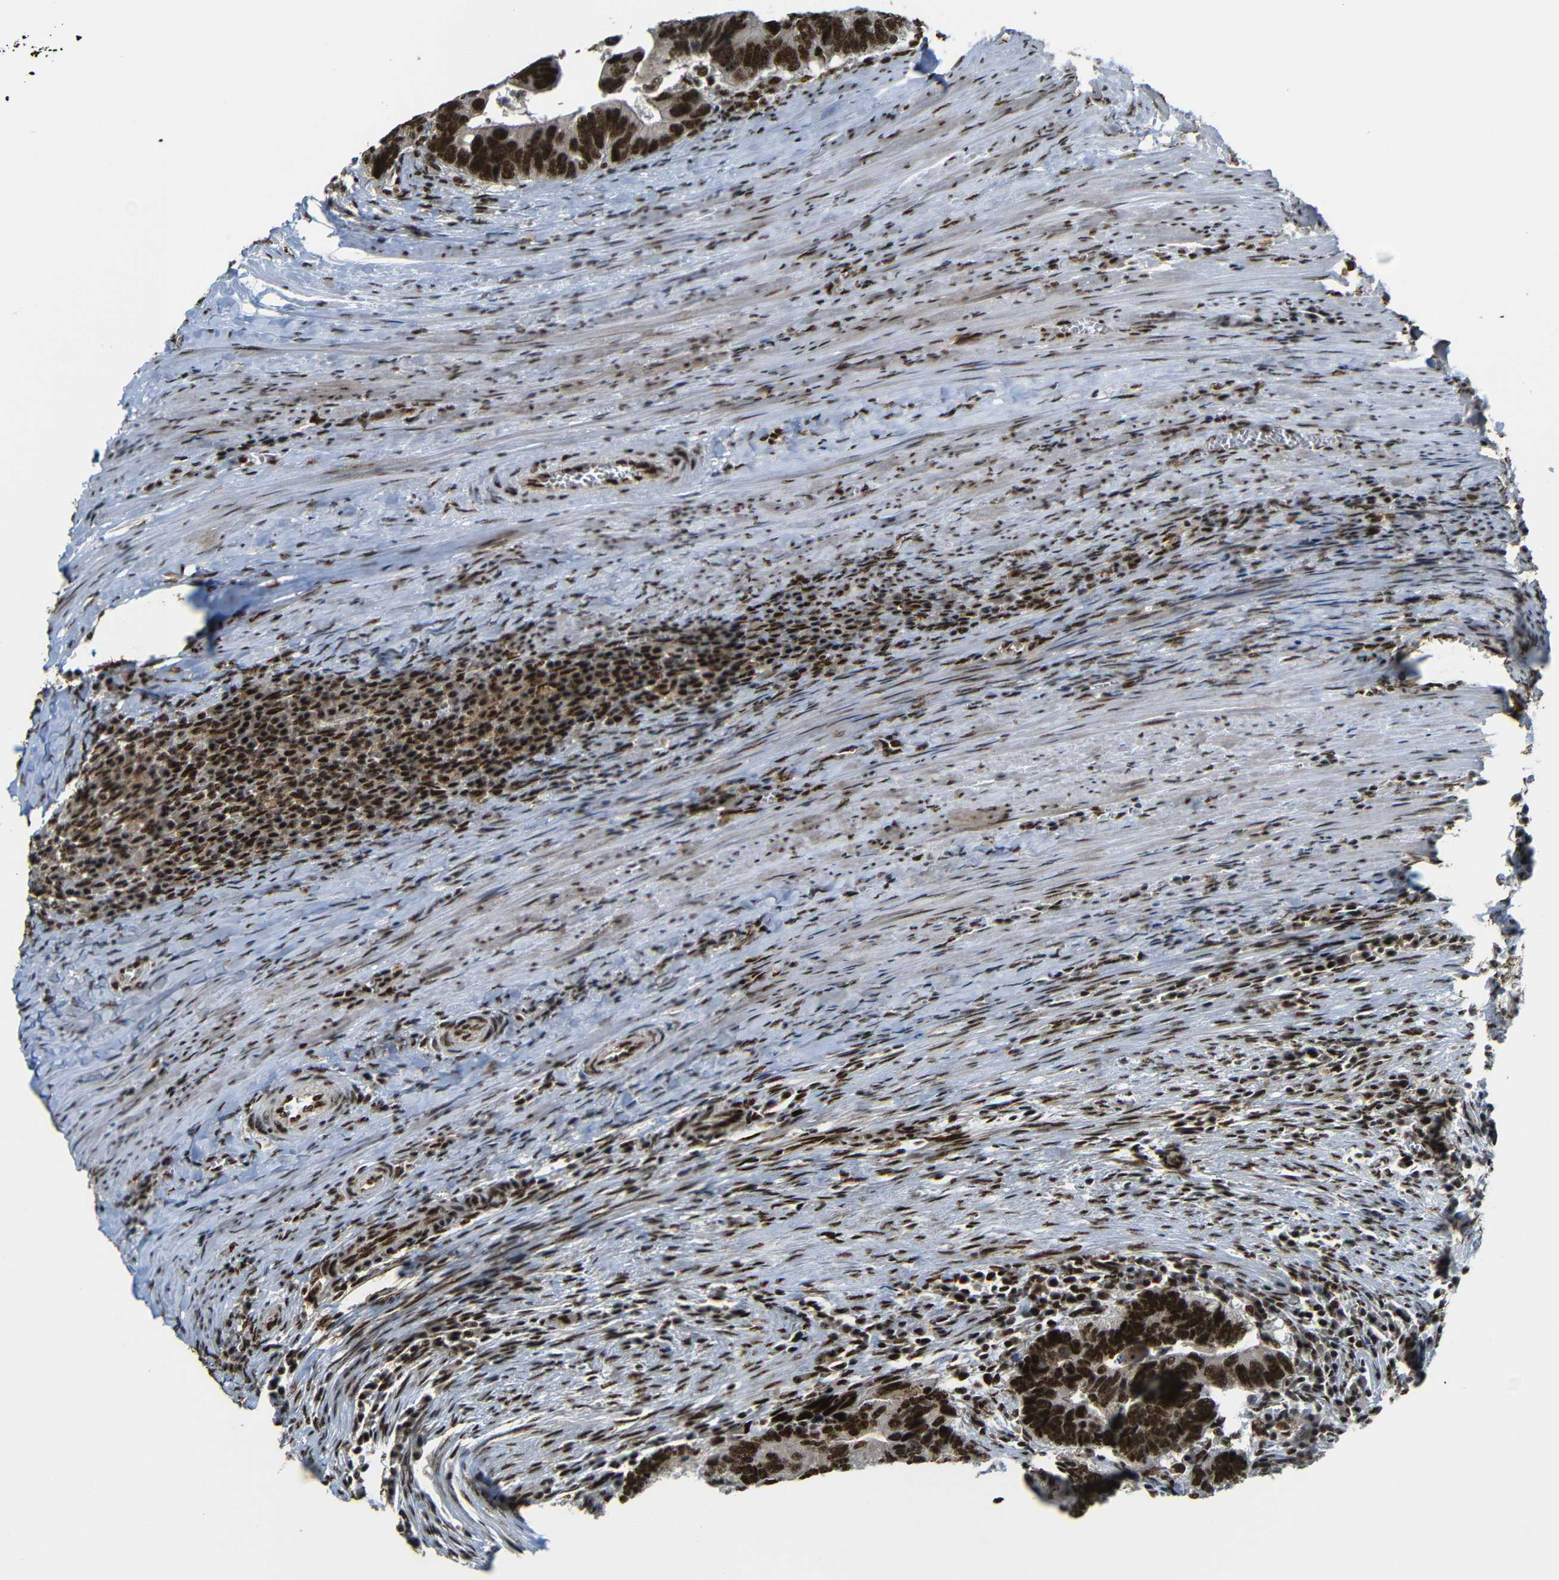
{"staining": {"intensity": "strong", "quantity": ">75%", "location": "cytoplasmic/membranous,nuclear"}, "tissue": "colorectal cancer", "cell_type": "Tumor cells", "image_type": "cancer", "snomed": [{"axis": "morphology", "description": "Adenocarcinoma, NOS"}, {"axis": "topography", "description": "Colon"}], "caption": "High-magnification brightfield microscopy of colorectal cancer (adenocarcinoma) stained with DAB (3,3'-diaminobenzidine) (brown) and counterstained with hematoxylin (blue). tumor cells exhibit strong cytoplasmic/membranous and nuclear positivity is seen in about>75% of cells. (Brightfield microscopy of DAB IHC at high magnification).", "gene": "TCF7L2", "patient": {"sex": "male", "age": 72}}